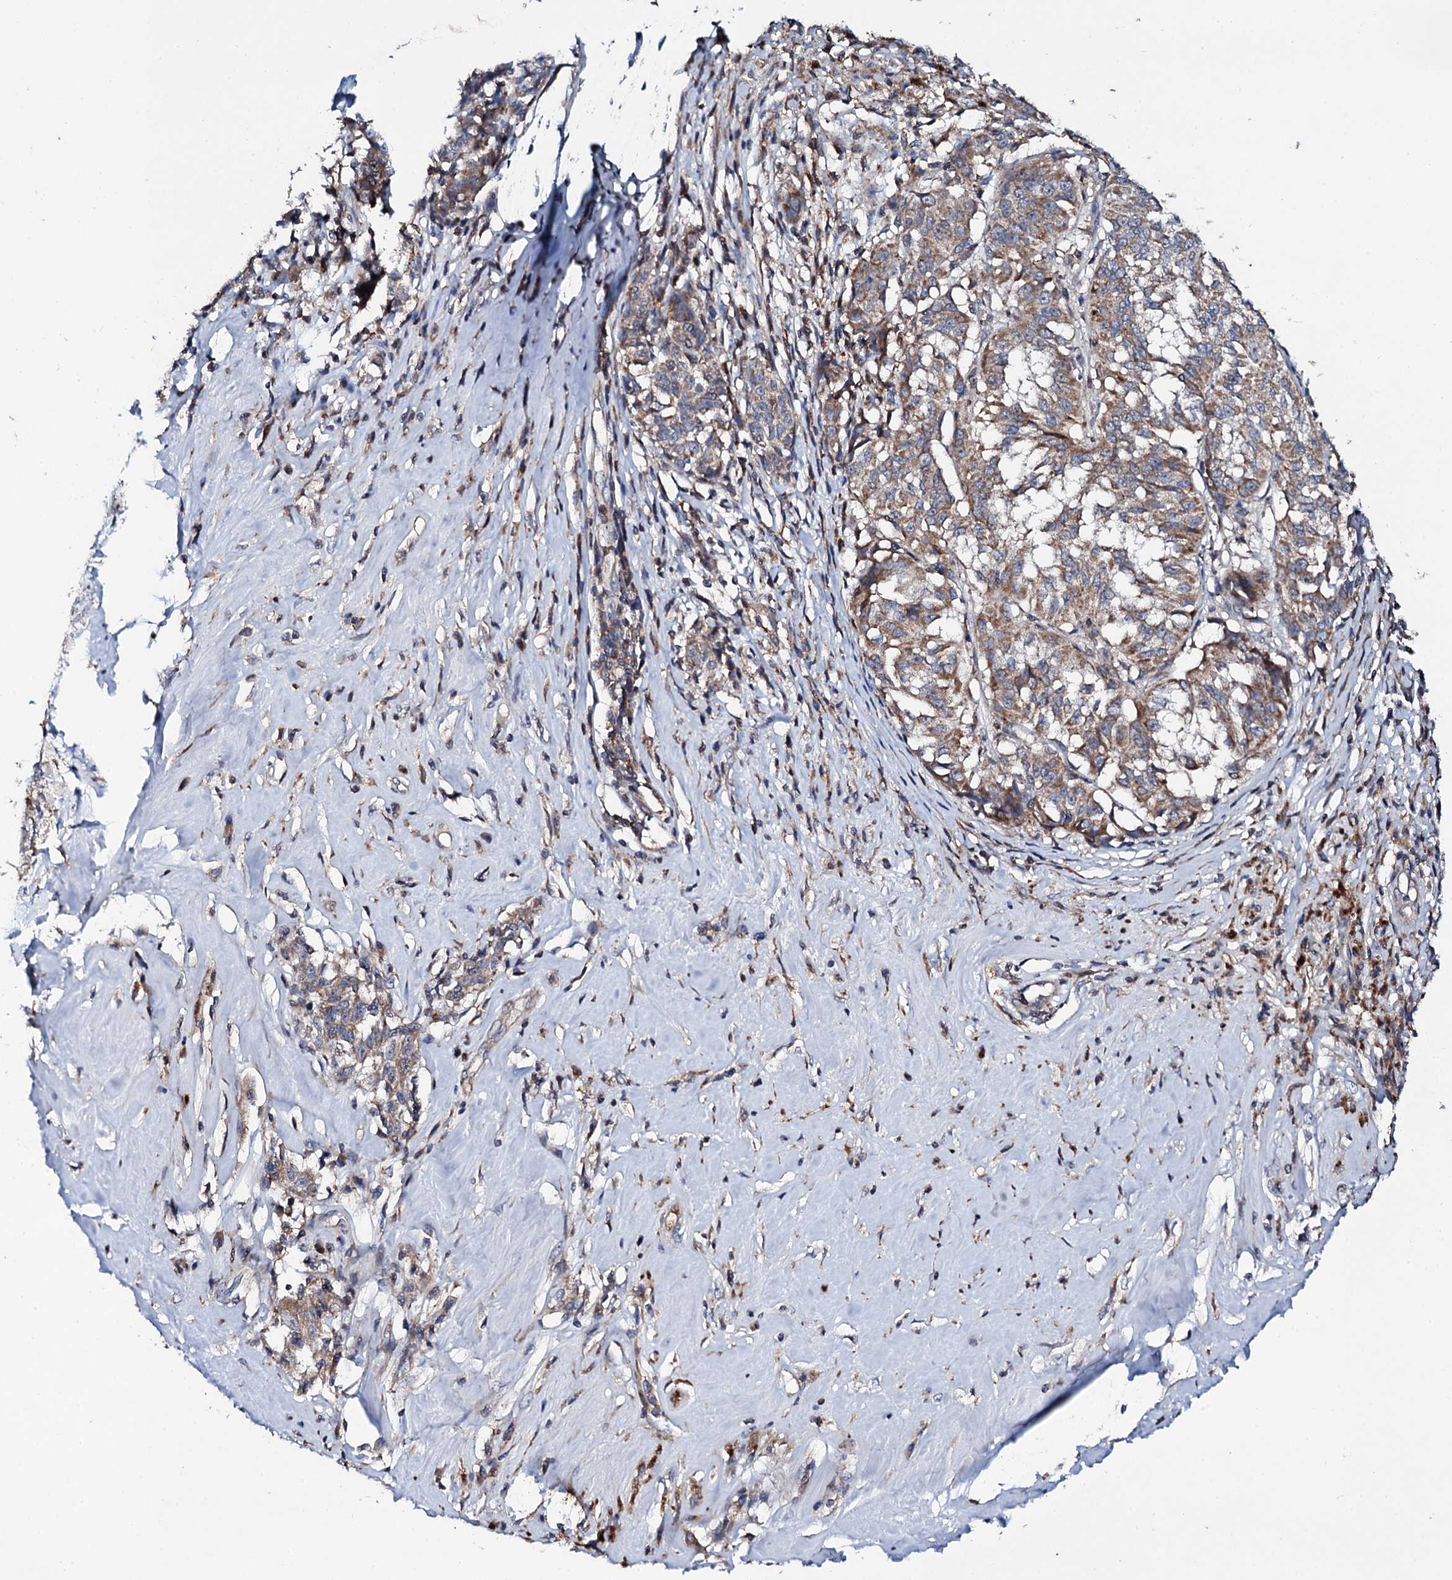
{"staining": {"intensity": "moderate", "quantity": ">75%", "location": "cytoplasmic/membranous"}, "tissue": "melanoma", "cell_type": "Tumor cells", "image_type": "cancer", "snomed": [{"axis": "morphology", "description": "Malignant melanoma, NOS"}, {"axis": "topography", "description": "Skin"}], "caption": "This is a histology image of IHC staining of melanoma, which shows moderate positivity in the cytoplasmic/membranous of tumor cells.", "gene": "COG4", "patient": {"sex": "female", "age": 72}}